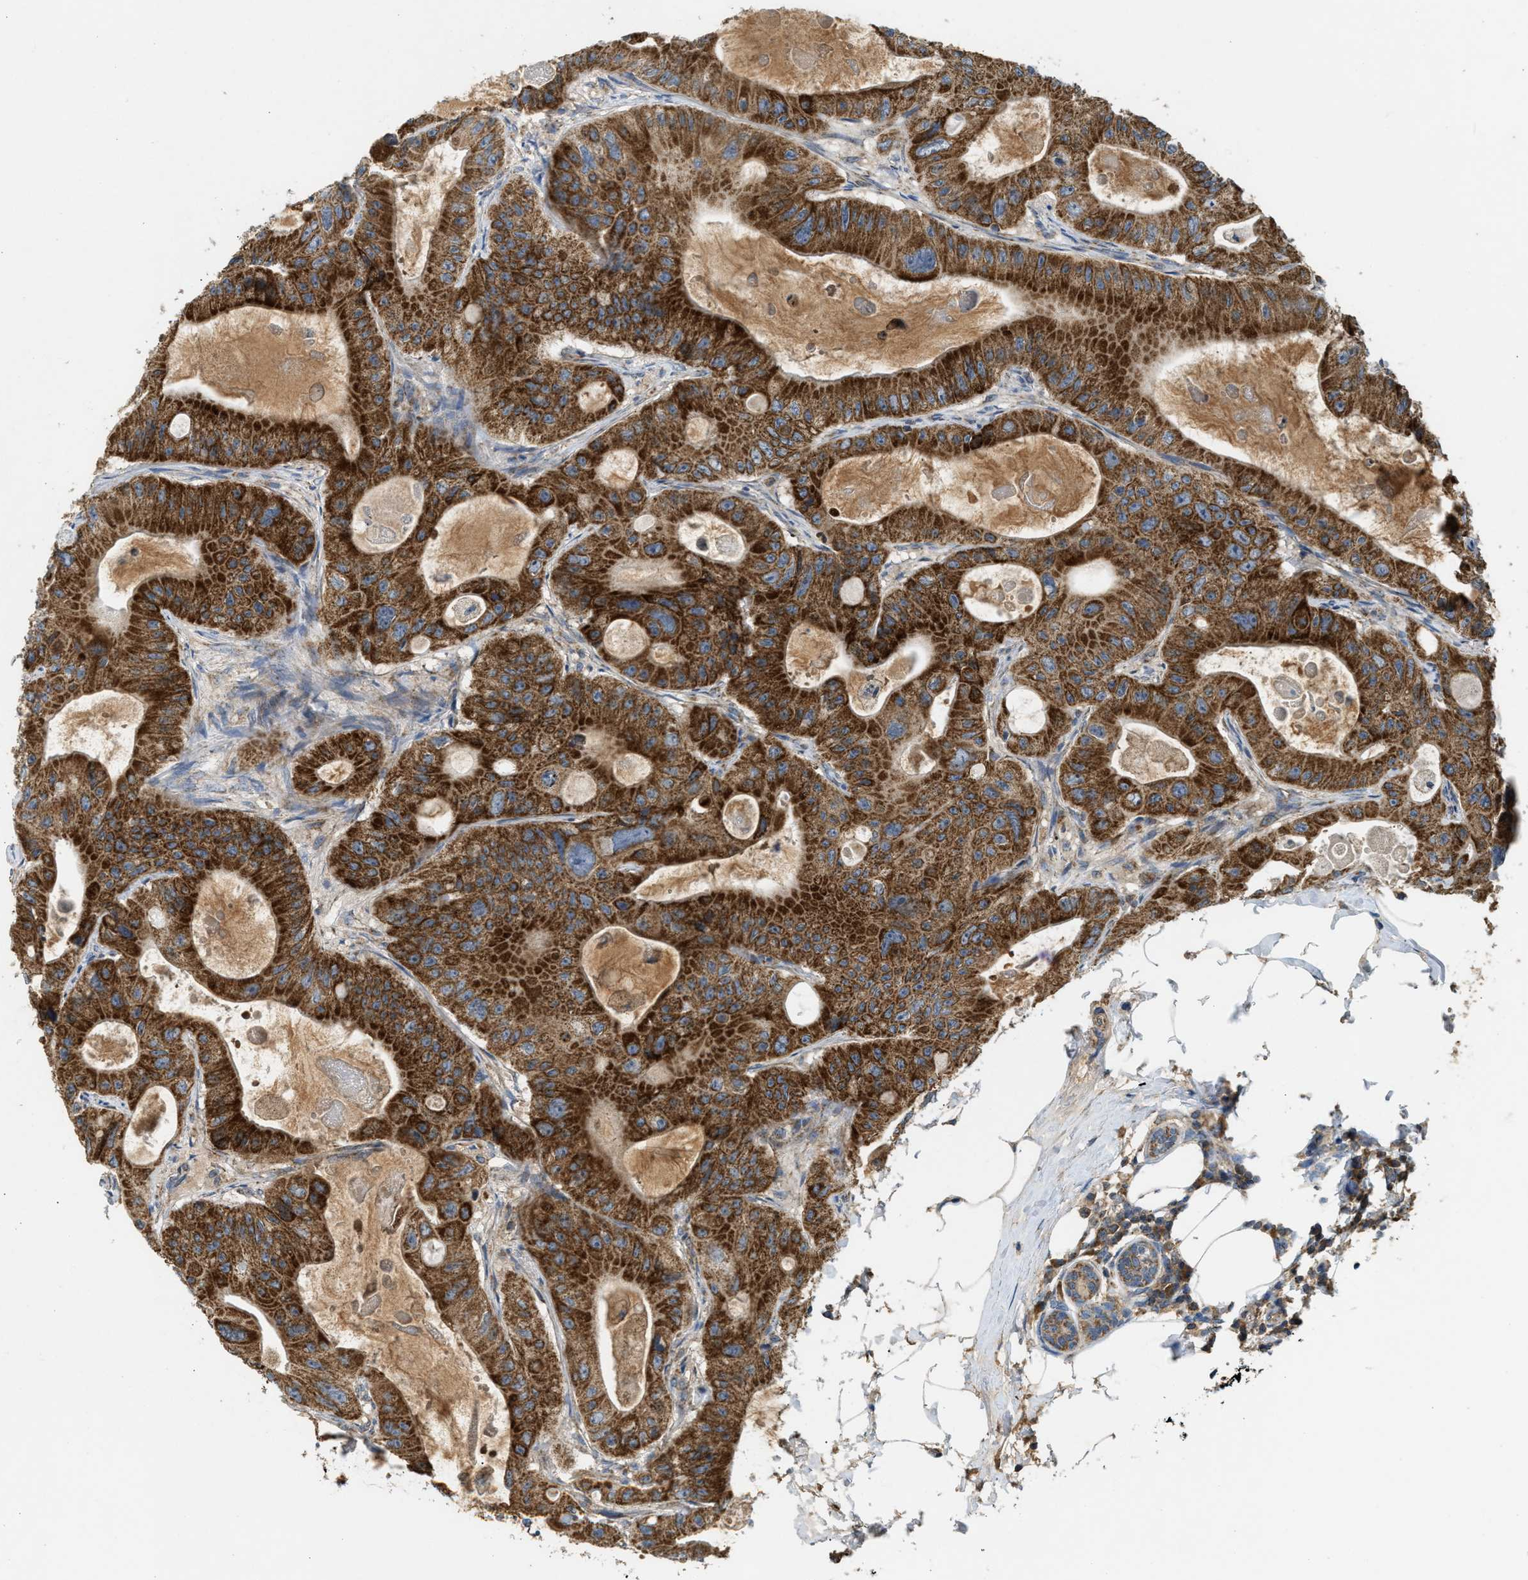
{"staining": {"intensity": "strong", "quantity": ">75%", "location": "cytoplasmic/membranous"}, "tissue": "colorectal cancer", "cell_type": "Tumor cells", "image_type": "cancer", "snomed": [{"axis": "morphology", "description": "Adenocarcinoma, NOS"}, {"axis": "topography", "description": "Colon"}], "caption": "Approximately >75% of tumor cells in adenocarcinoma (colorectal) reveal strong cytoplasmic/membranous protein expression as visualized by brown immunohistochemical staining.", "gene": "TACO1", "patient": {"sex": "female", "age": 46}}